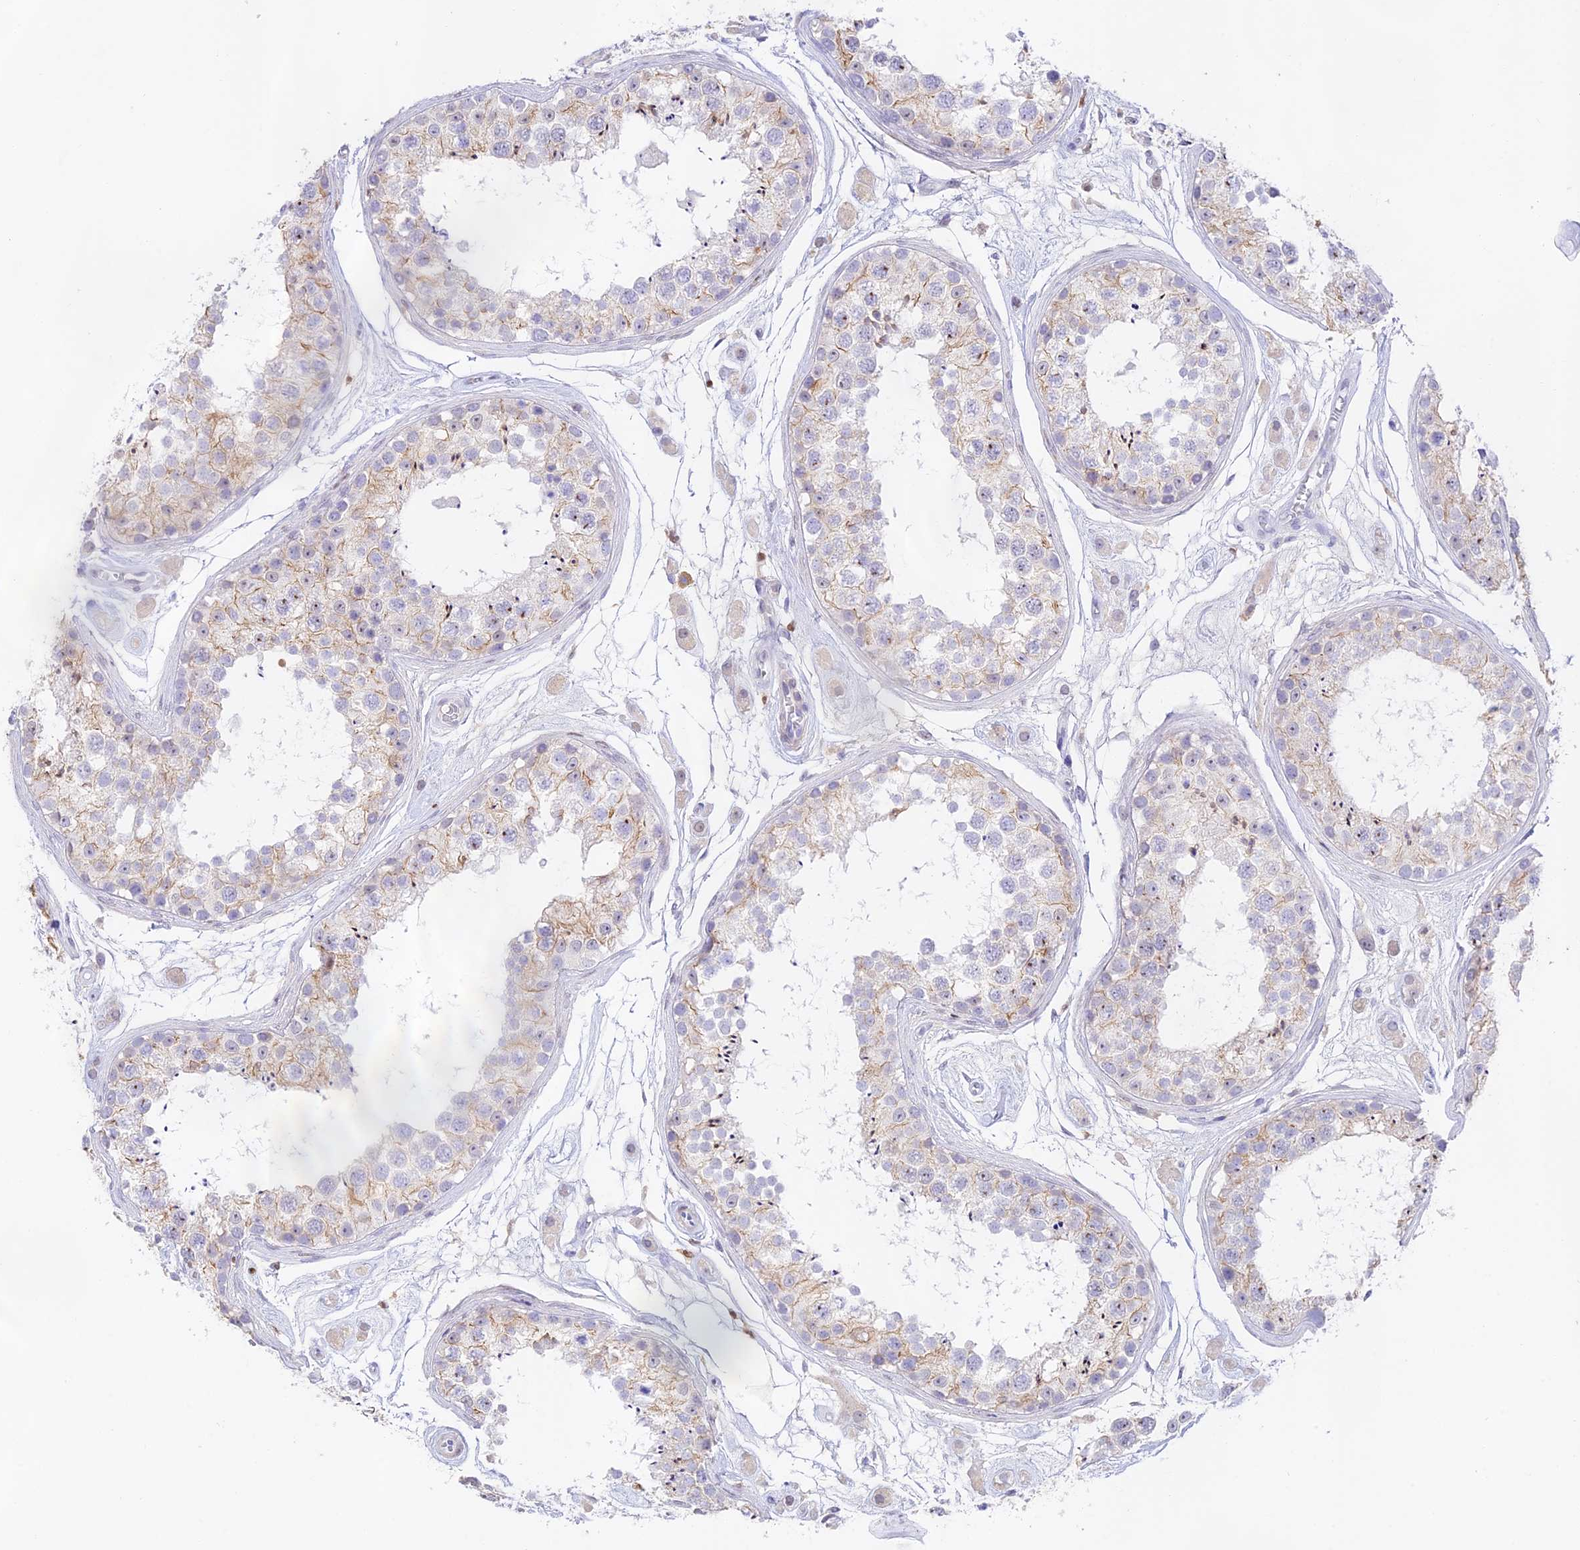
{"staining": {"intensity": "weak", "quantity": "<25%", "location": "cytoplasmic/membranous,nuclear"}, "tissue": "testis", "cell_type": "Cells in seminiferous ducts", "image_type": "normal", "snomed": [{"axis": "morphology", "description": "Normal tissue, NOS"}, {"axis": "topography", "description": "Testis"}], "caption": "Micrograph shows no significant protein positivity in cells in seminiferous ducts of unremarkable testis. The staining was performed using DAB to visualize the protein expression in brown, while the nuclei were stained in blue with hematoxylin (Magnification: 20x).", "gene": "DENND1C", "patient": {"sex": "male", "age": 25}}